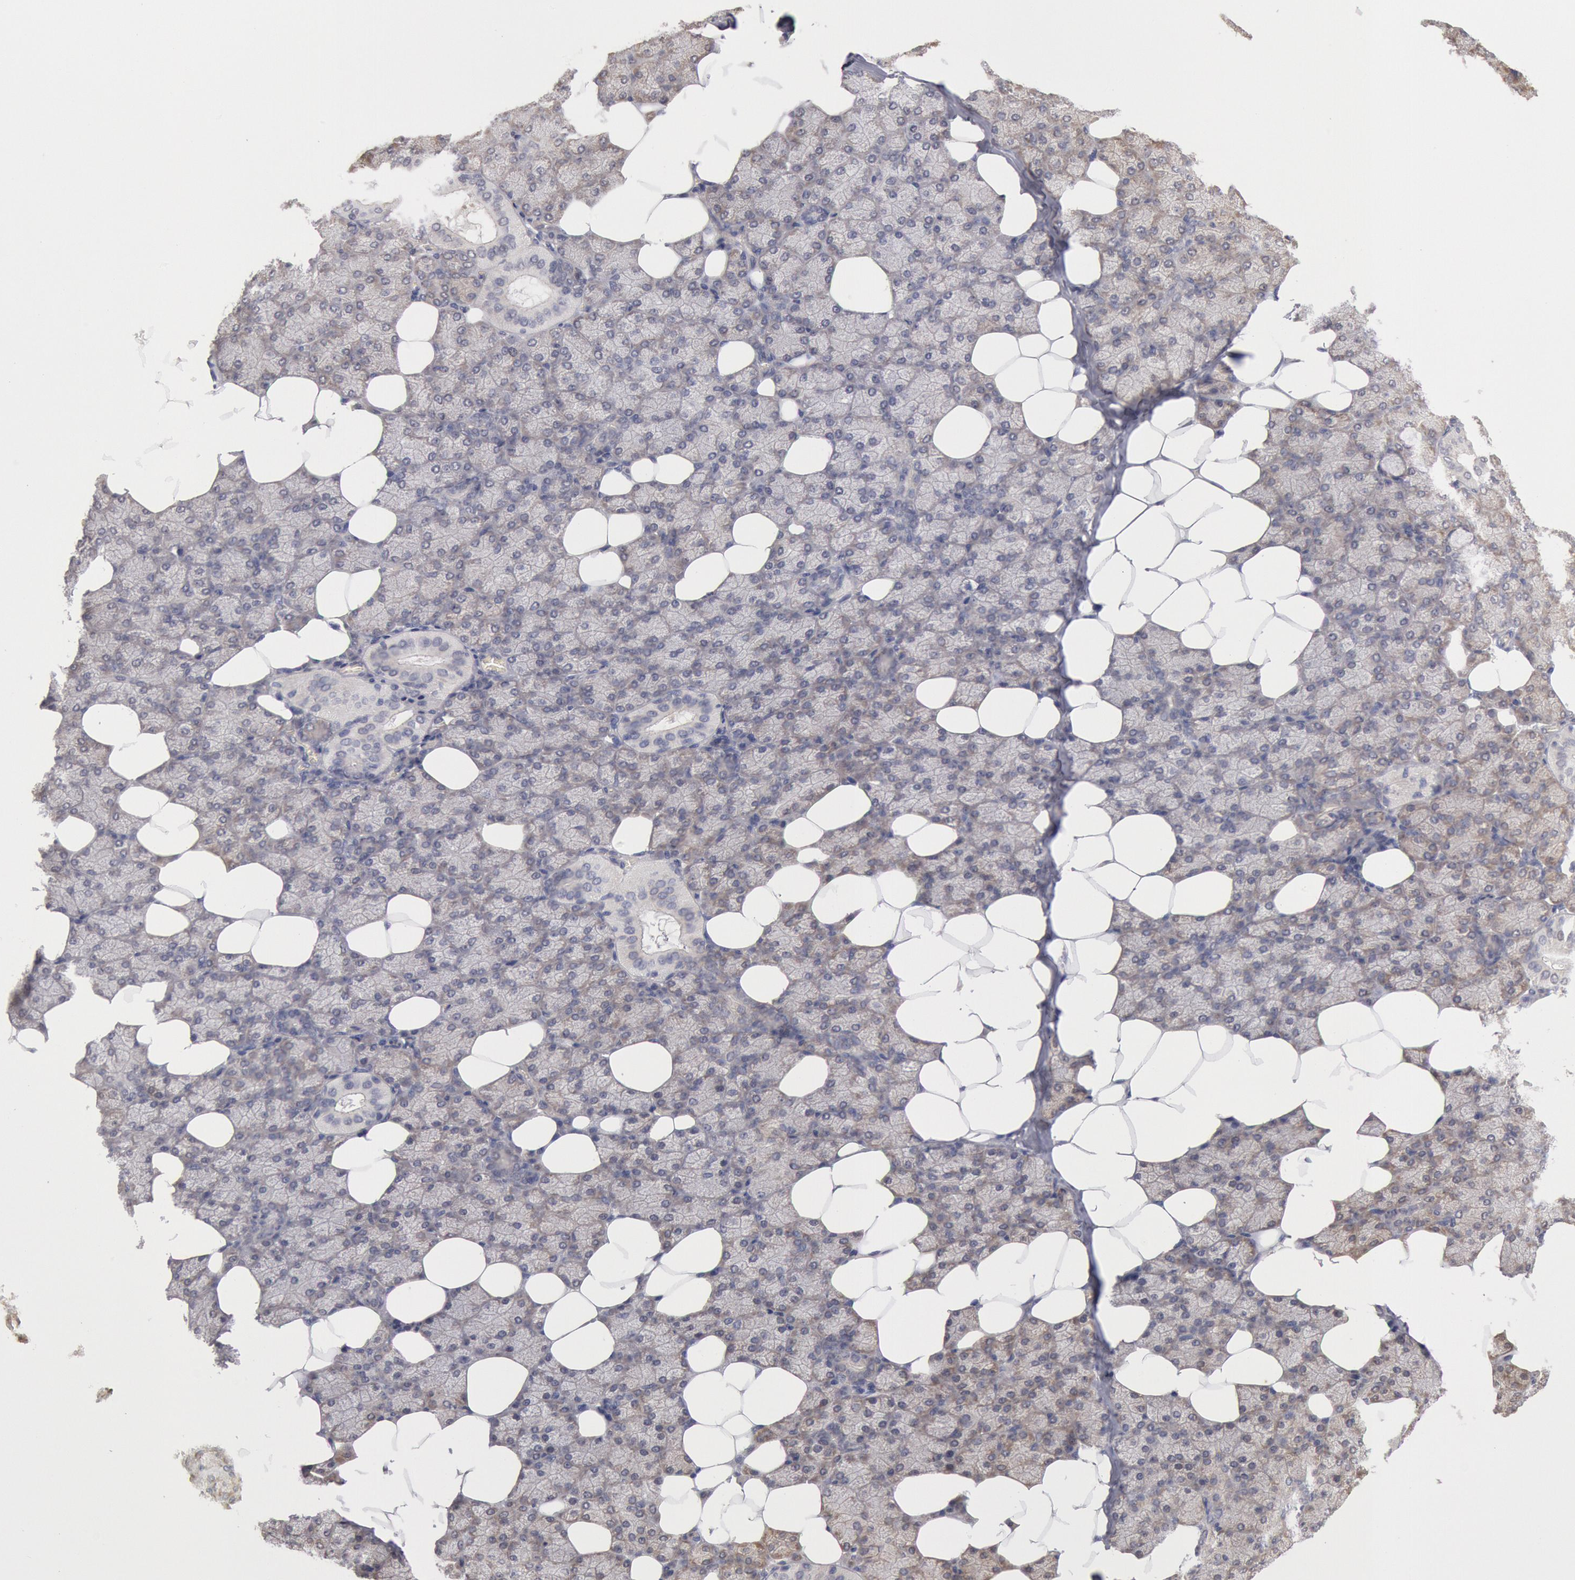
{"staining": {"intensity": "weak", "quantity": "25%-75%", "location": "cytoplasmic/membranous"}, "tissue": "salivary gland", "cell_type": "Glandular cells", "image_type": "normal", "snomed": [{"axis": "morphology", "description": "Normal tissue, NOS"}, {"axis": "topography", "description": "Lymph node"}, {"axis": "topography", "description": "Salivary gland"}], "caption": "The histopathology image displays immunohistochemical staining of normal salivary gland. There is weak cytoplasmic/membranous positivity is appreciated in about 25%-75% of glandular cells. The staining is performed using DAB (3,3'-diaminobenzidine) brown chromogen to label protein expression. The nuclei are counter-stained blue using hematoxylin.", "gene": "DNAJA1", "patient": {"sex": "male", "age": 8}}